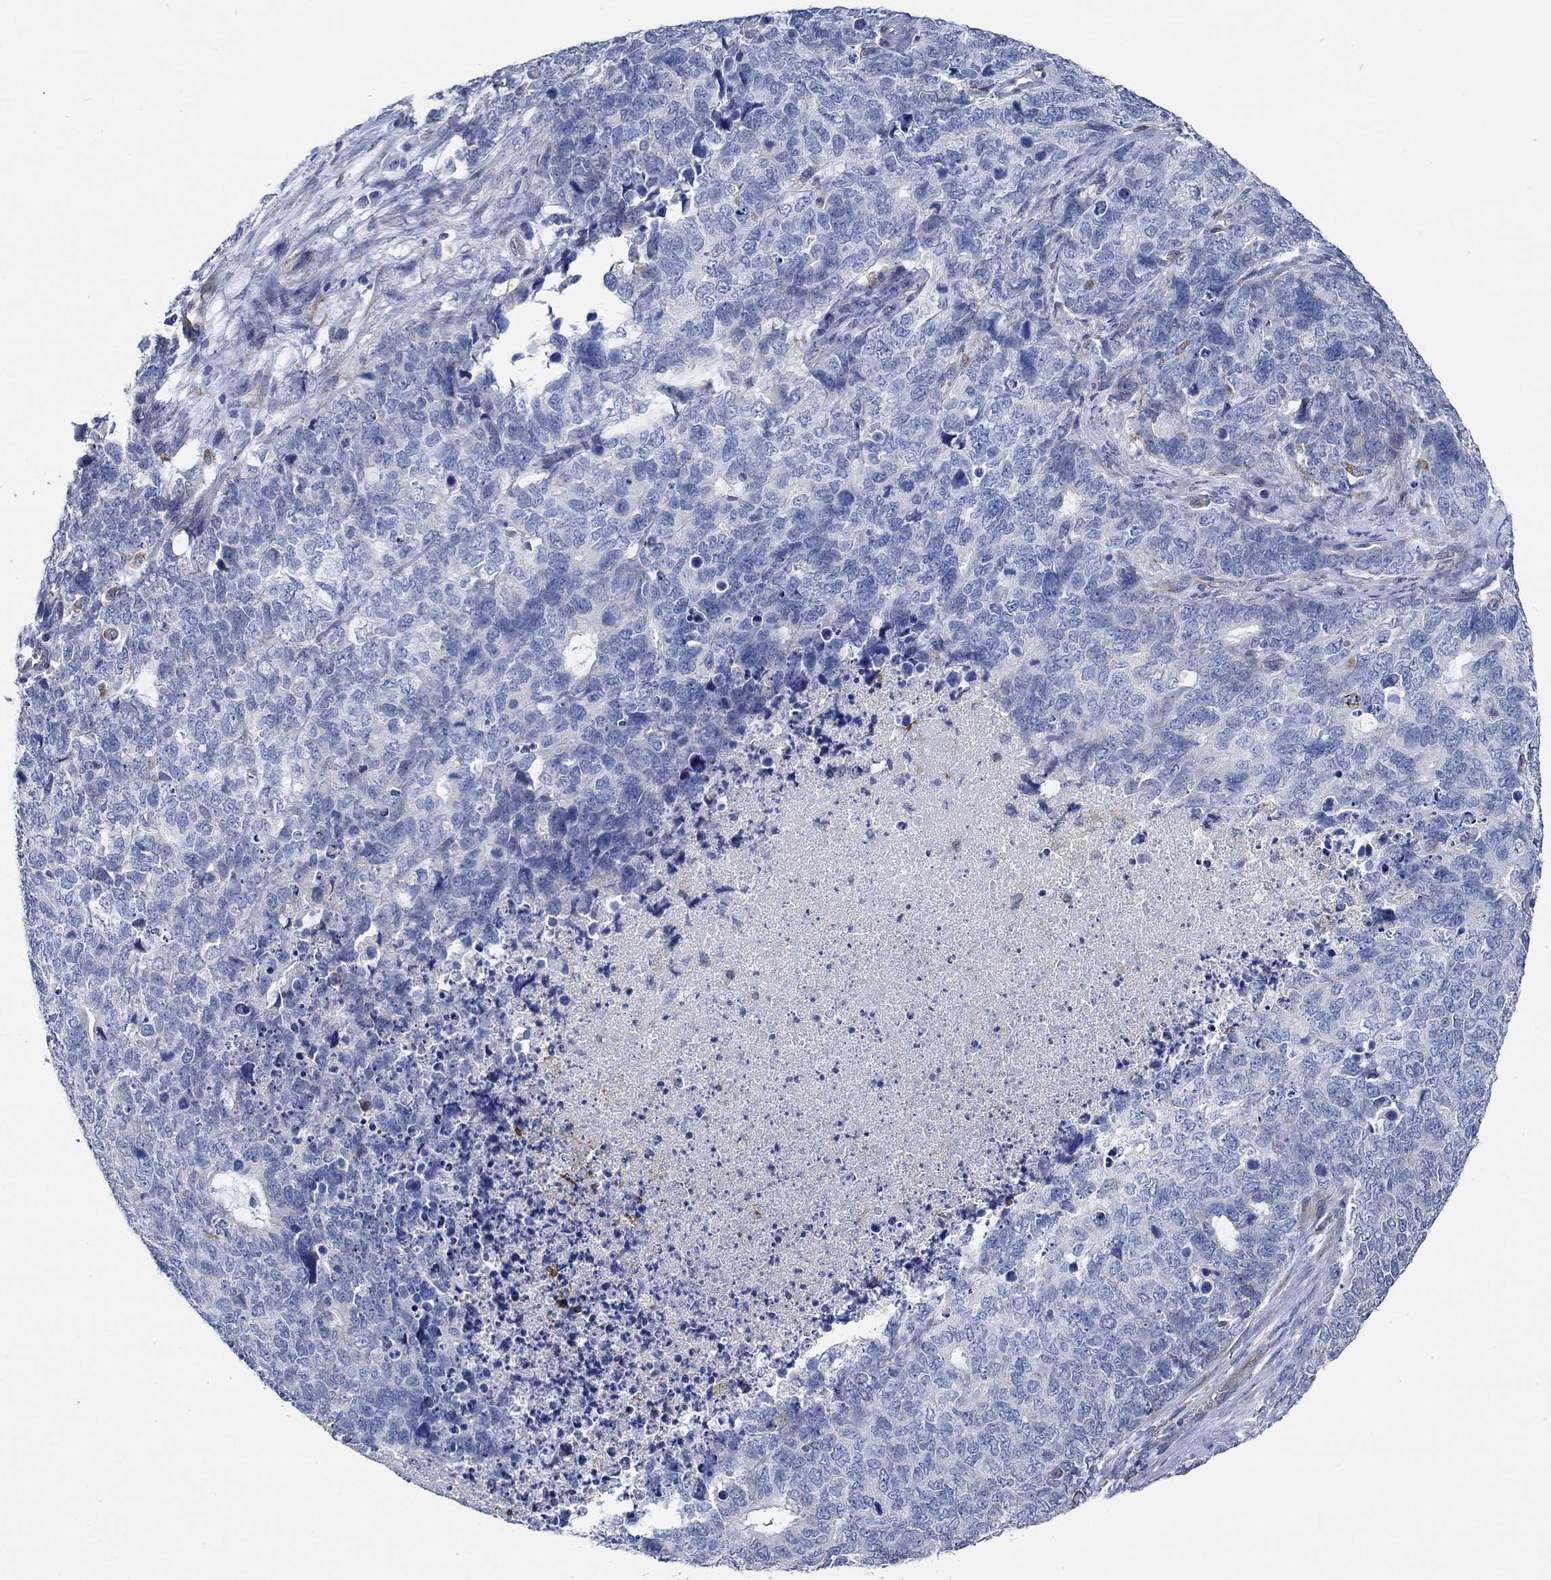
{"staining": {"intensity": "negative", "quantity": "none", "location": "none"}, "tissue": "cervical cancer", "cell_type": "Tumor cells", "image_type": "cancer", "snomed": [{"axis": "morphology", "description": "Squamous cell carcinoma, NOS"}, {"axis": "topography", "description": "Cervix"}], "caption": "Tumor cells show no significant positivity in cervical squamous cell carcinoma.", "gene": "HECW2", "patient": {"sex": "female", "age": 63}}